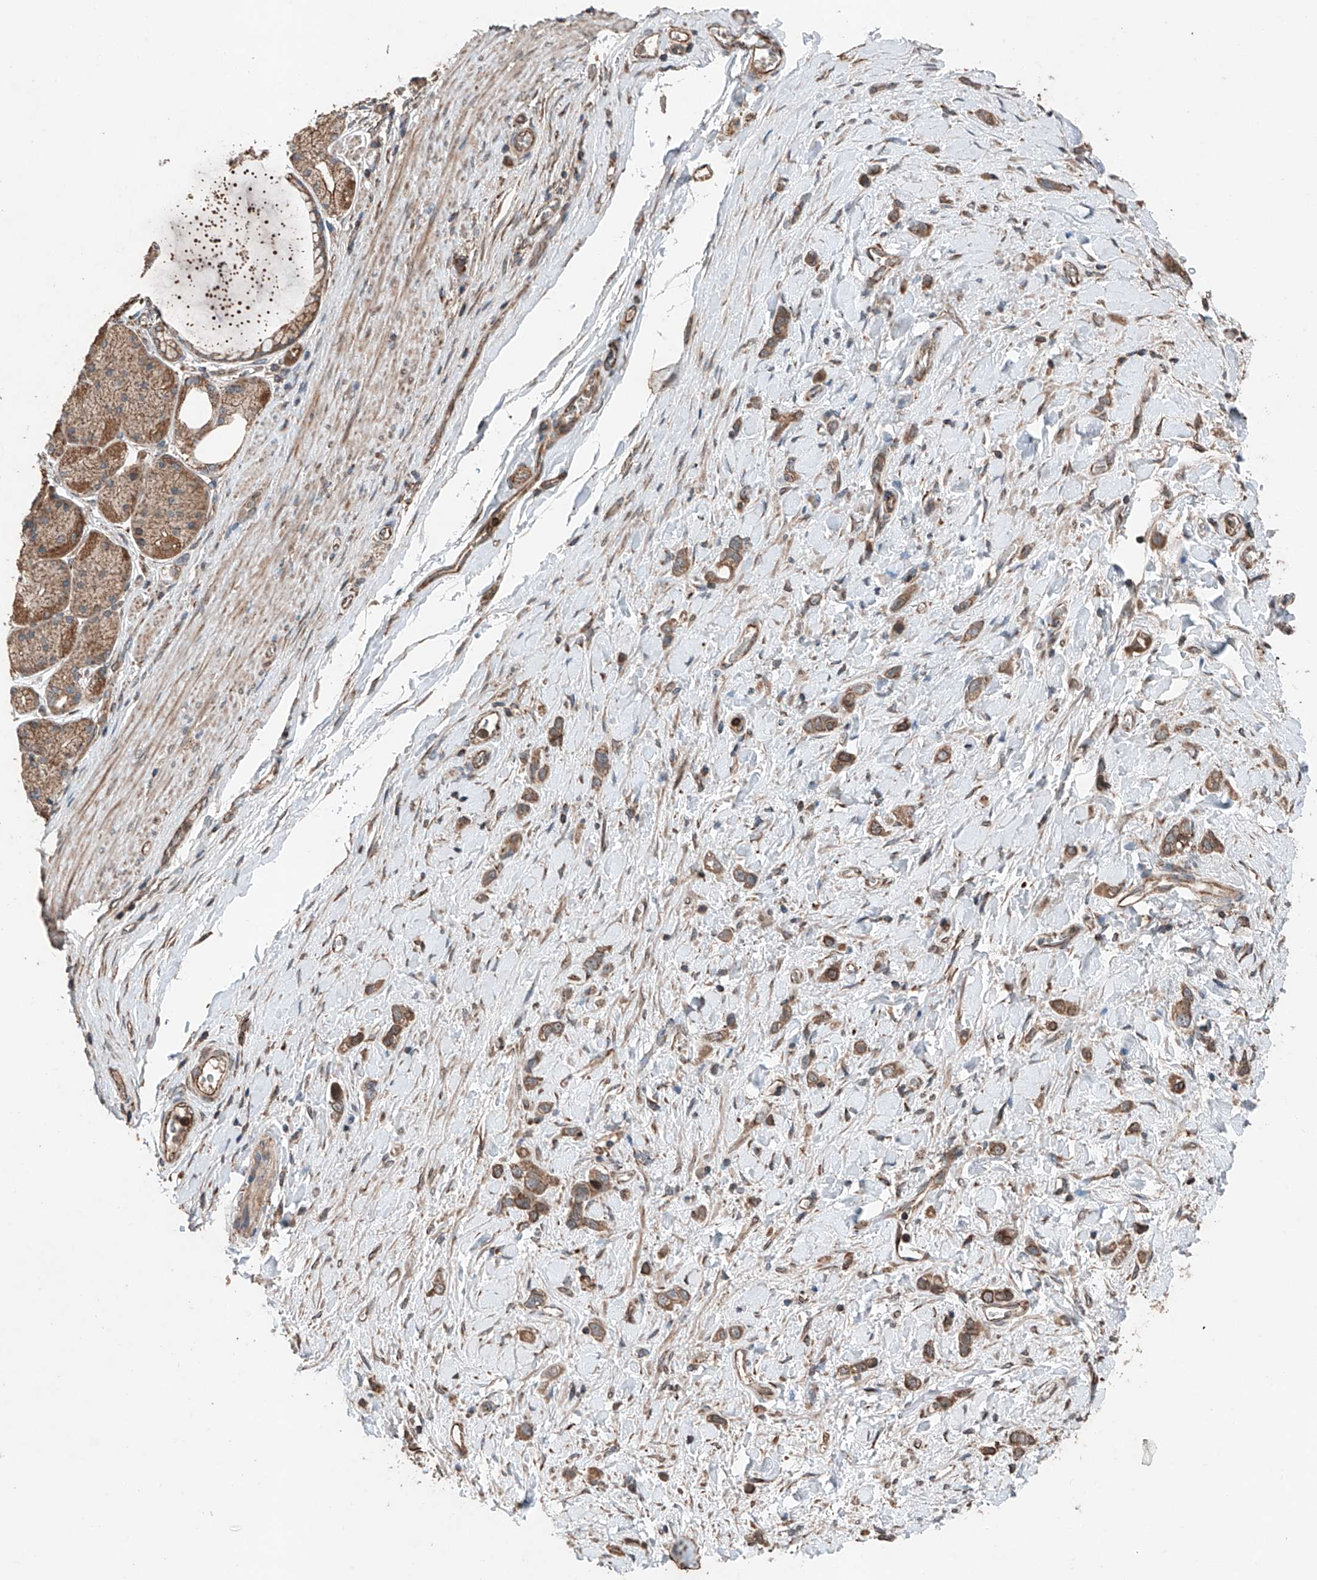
{"staining": {"intensity": "moderate", "quantity": ">75%", "location": "cytoplasmic/membranous"}, "tissue": "stomach cancer", "cell_type": "Tumor cells", "image_type": "cancer", "snomed": [{"axis": "morphology", "description": "Adenocarcinoma, NOS"}, {"axis": "topography", "description": "Stomach"}], "caption": "A medium amount of moderate cytoplasmic/membranous positivity is identified in about >75% of tumor cells in stomach adenocarcinoma tissue.", "gene": "AP4B1", "patient": {"sex": "female", "age": 65}}